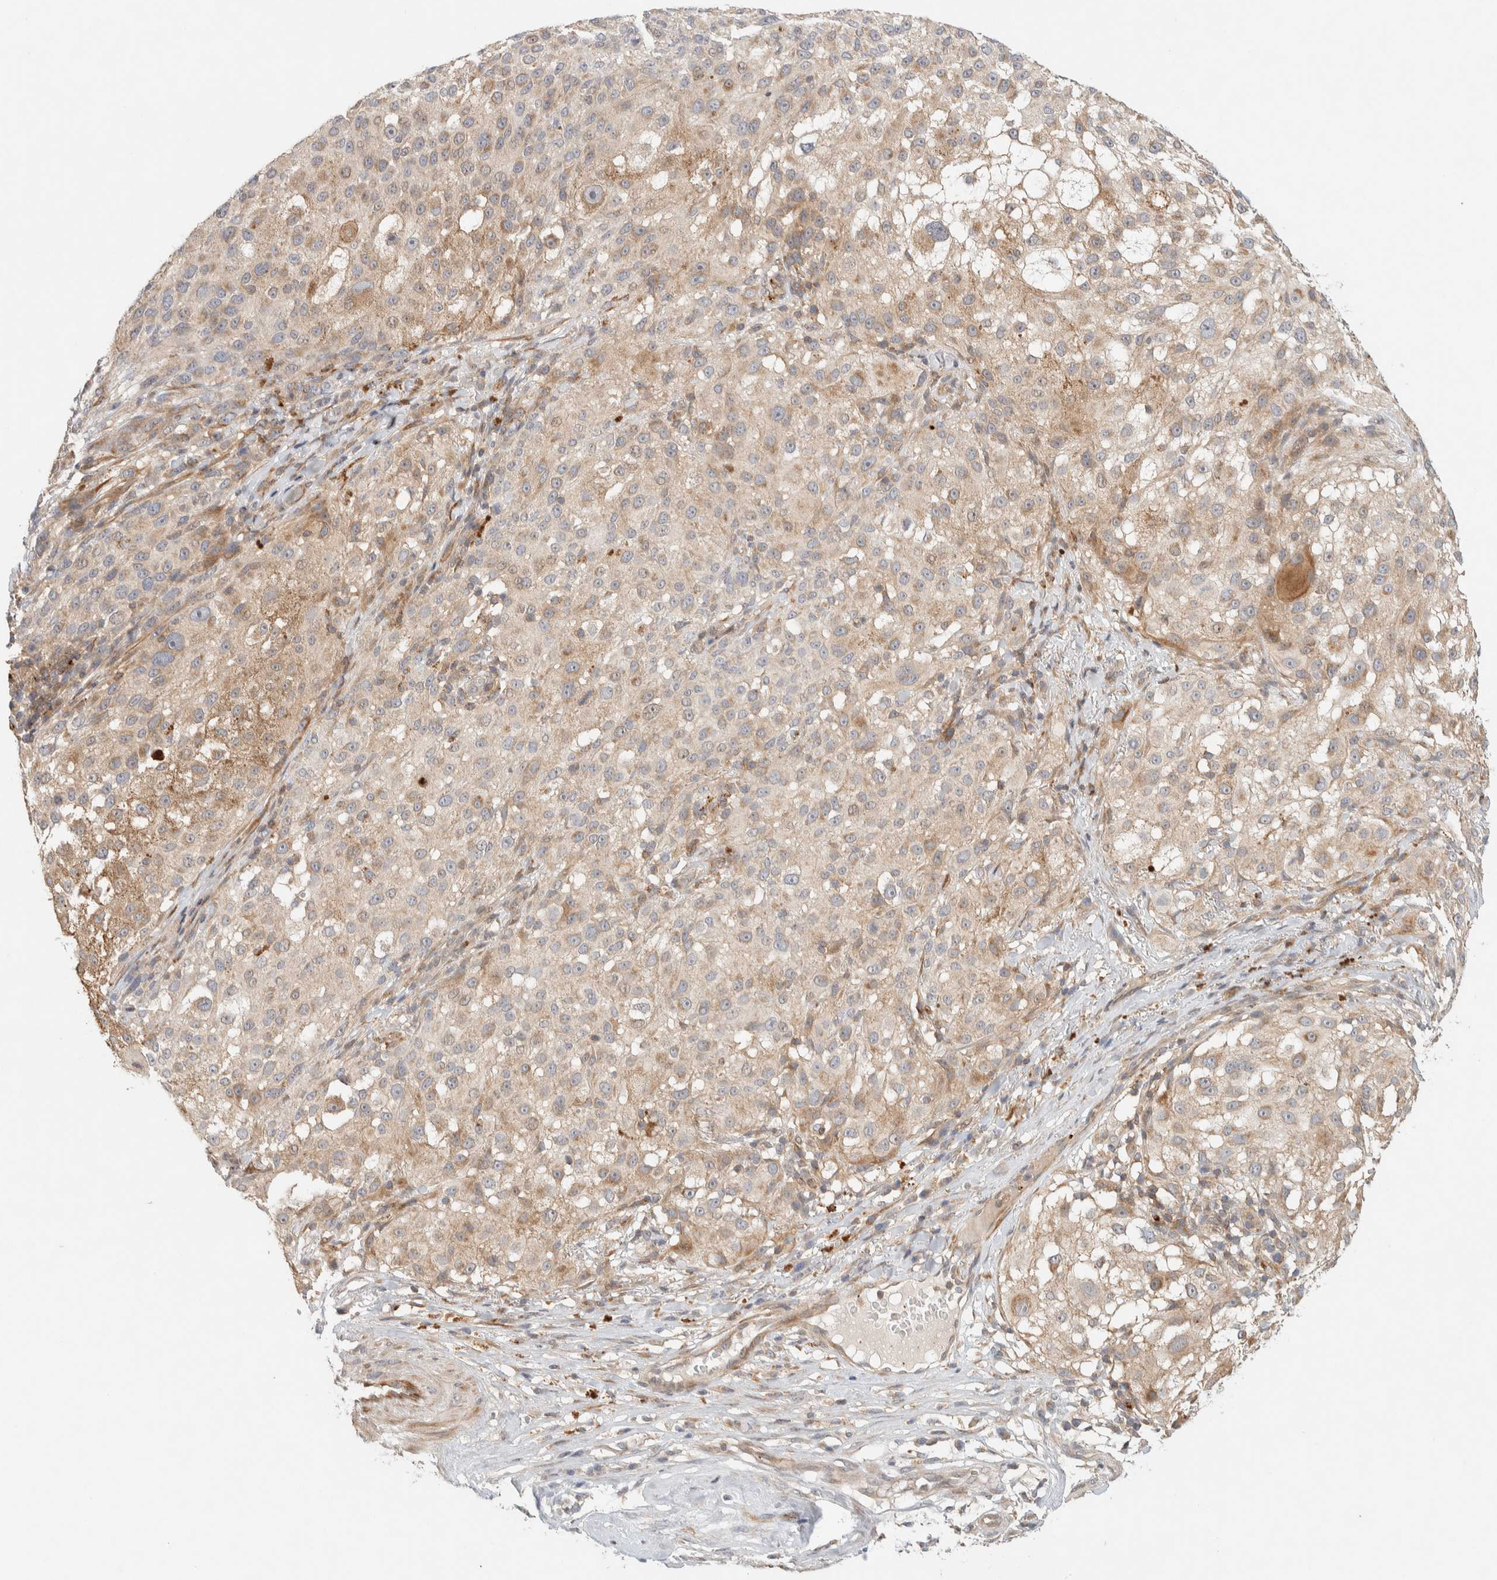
{"staining": {"intensity": "weak", "quantity": ">75%", "location": "cytoplasmic/membranous"}, "tissue": "melanoma", "cell_type": "Tumor cells", "image_type": "cancer", "snomed": [{"axis": "morphology", "description": "Necrosis, NOS"}, {"axis": "morphology", "description": "Malignant melanoma, NOS"}, {"axis": "topography", "description": "Skin"}], "caption": "Immunohistochemistry (IHC) (DAB (3,3'-diaminobenzidine)) staining of human malignant melanoma displays weak cytoplasmic/membranous protein staining in approximately >75% of tumor cells.", "gene": "KIF9", "patient": {"sex": "female", "age": 87}}